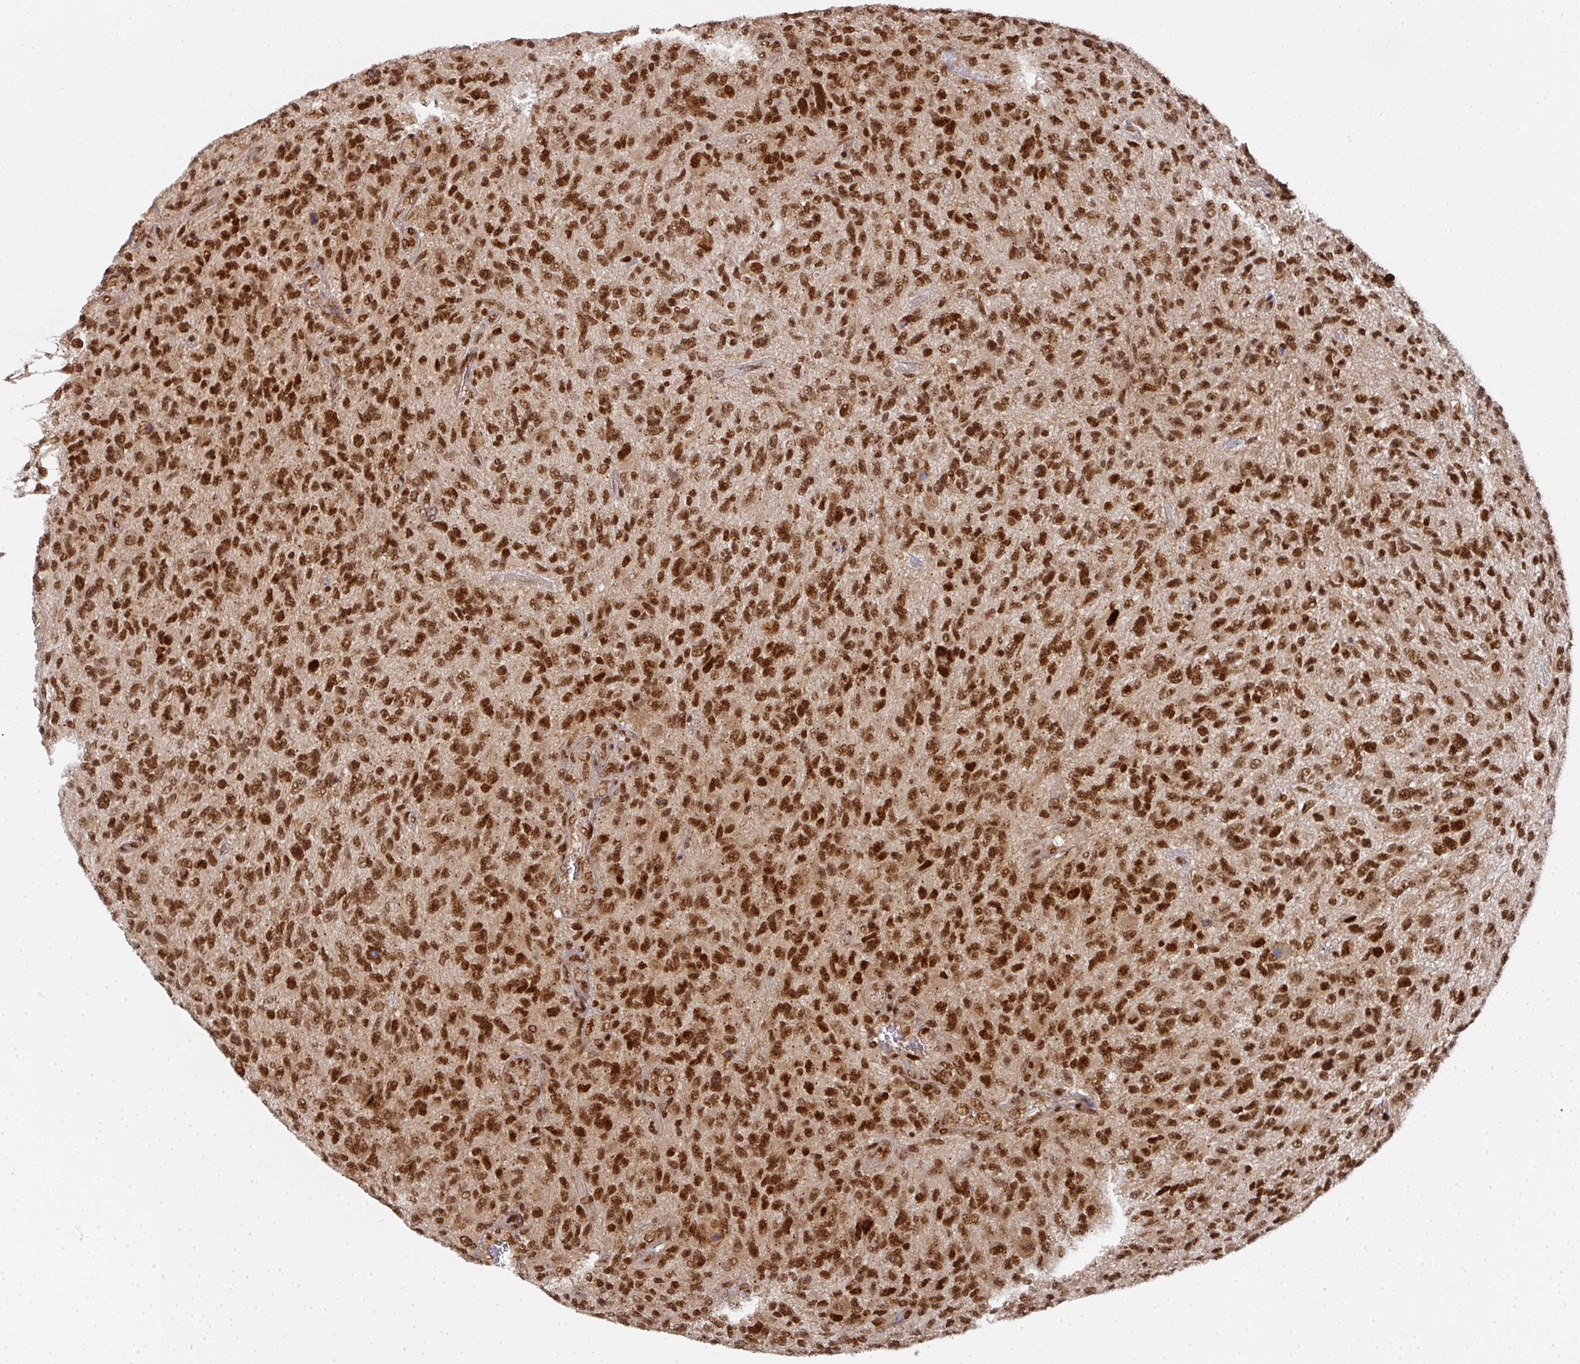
{"staining": {"intensity": "strong", "quantity": ">75%", "location": "nuclear"}, "tissue": "glioma", "cell_type": "Tumor cells", "image_type": "cancer", "snomed": [{"axis": "morphology", "description": "Glioma, malignant, High grade"}, {"axis": "topography", "description": "Brain"}], "caption": "High-magnification brightfield microscopy of malignant glioma (high-grade) stained with DAB (brown) and counterstained with hematoxylin (blue). tumor cells exhibit strong nuclear staining is identified in approximately>75% of cells. The staining was performed using DAB to visualize the protein expression in brown, while the nuclei were stained in blue with hematoxylin (Magnification: 20x).", "gene": "DIDO1", "patient": {"sex": "male", "age": 47}}